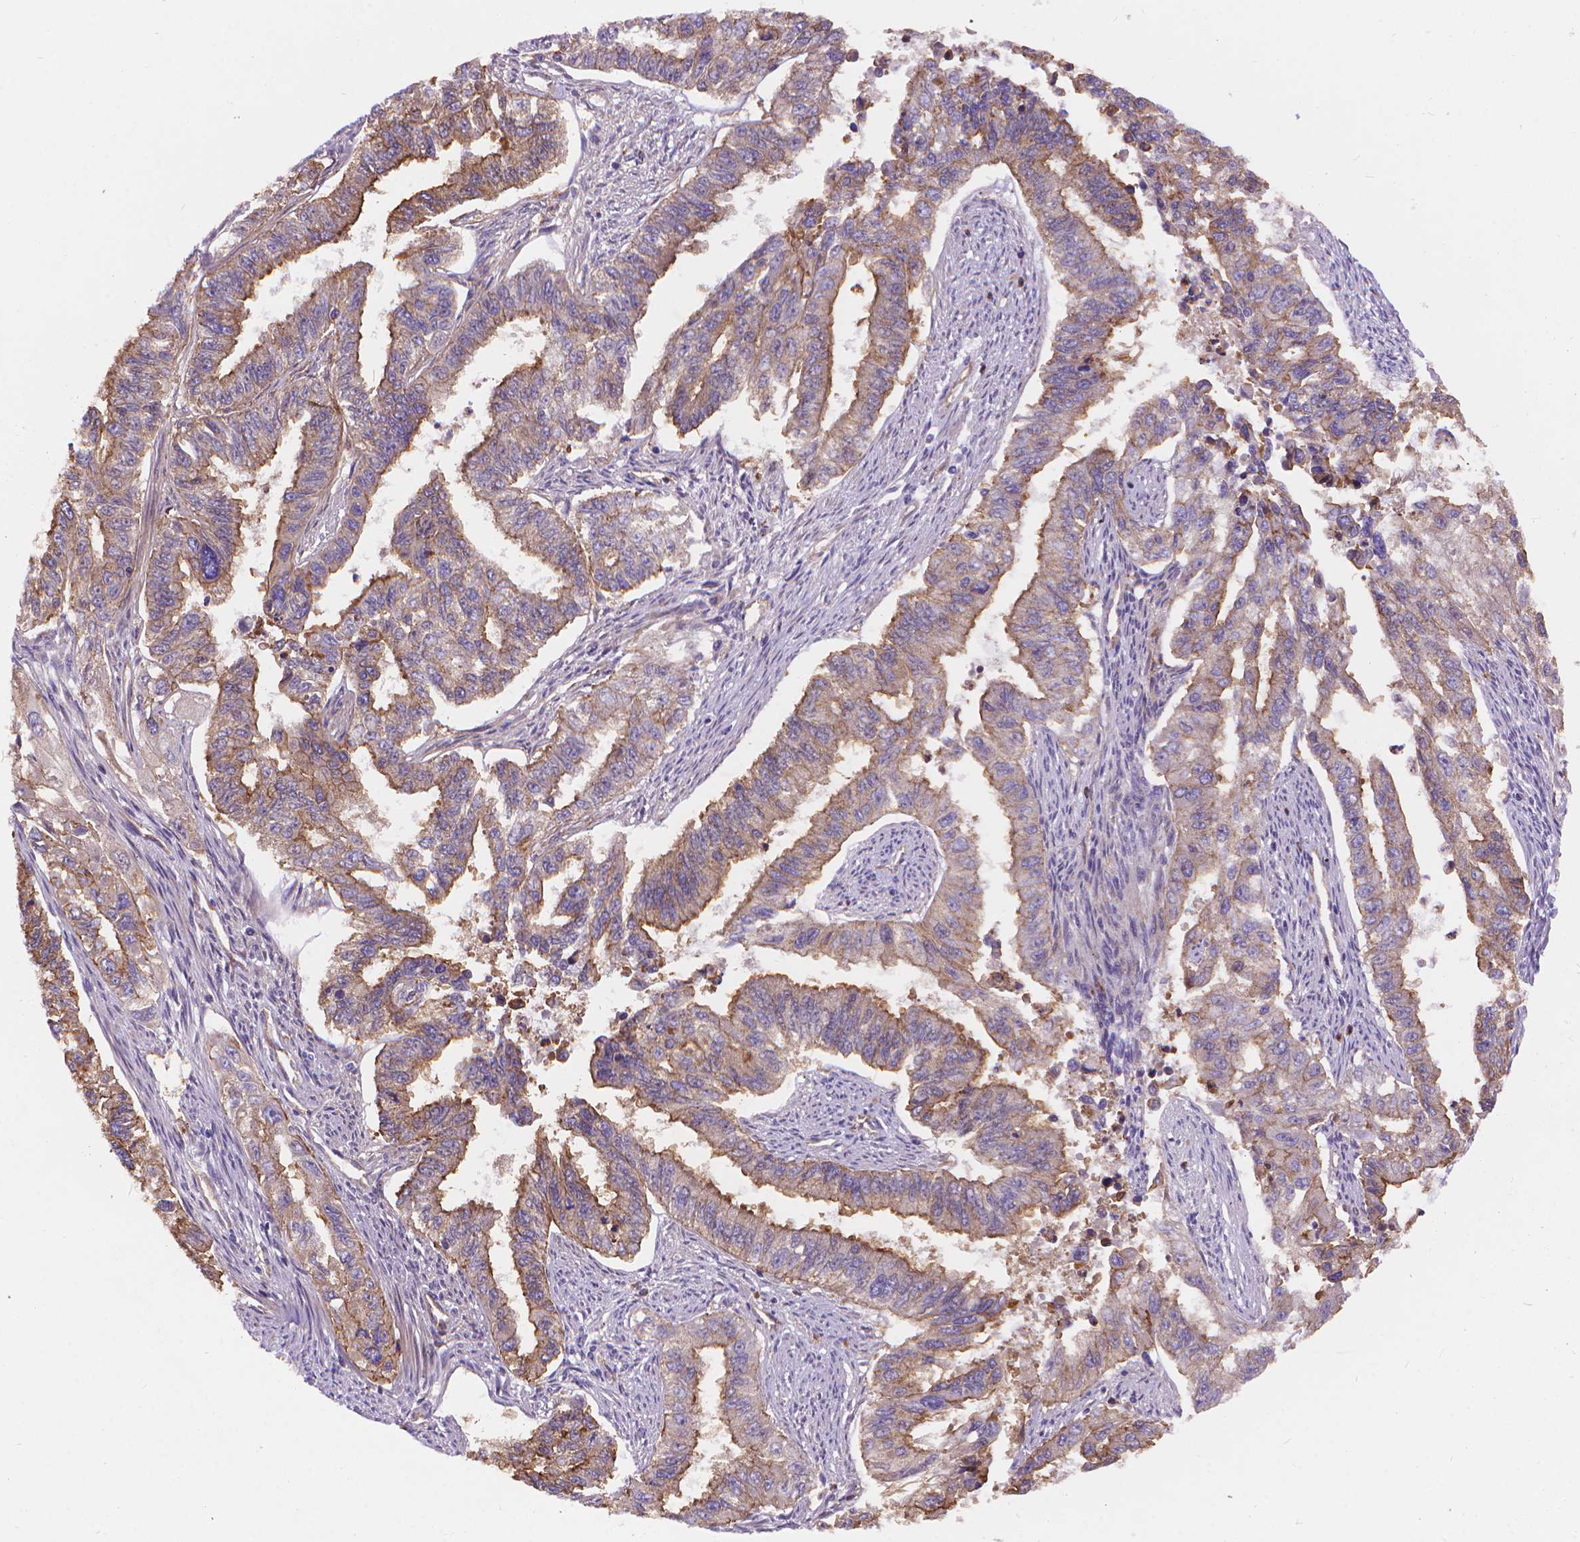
{"staining": {"intensity": "moderate", "quantity": "<25%", "location": "cytoplasmic/membranous"}, "tissue": "endometrial cancer", "cell_type": "Tumor cells", "image_type": "cancer", "snomed": [{"axis": "morphology", "description": "Adenocarcinoma, NOS"}, {"axis": "topography", "description": "Uterus"}], "caption": "Immunohistochemical staining of human adenocarcinoma (endometrial) displays moderate cytoplasmic/membranous protein positivity in approximately <25% of tumor cells.", "gene": "ARAP1", "patient": {"sex": "female", "age": 59}}